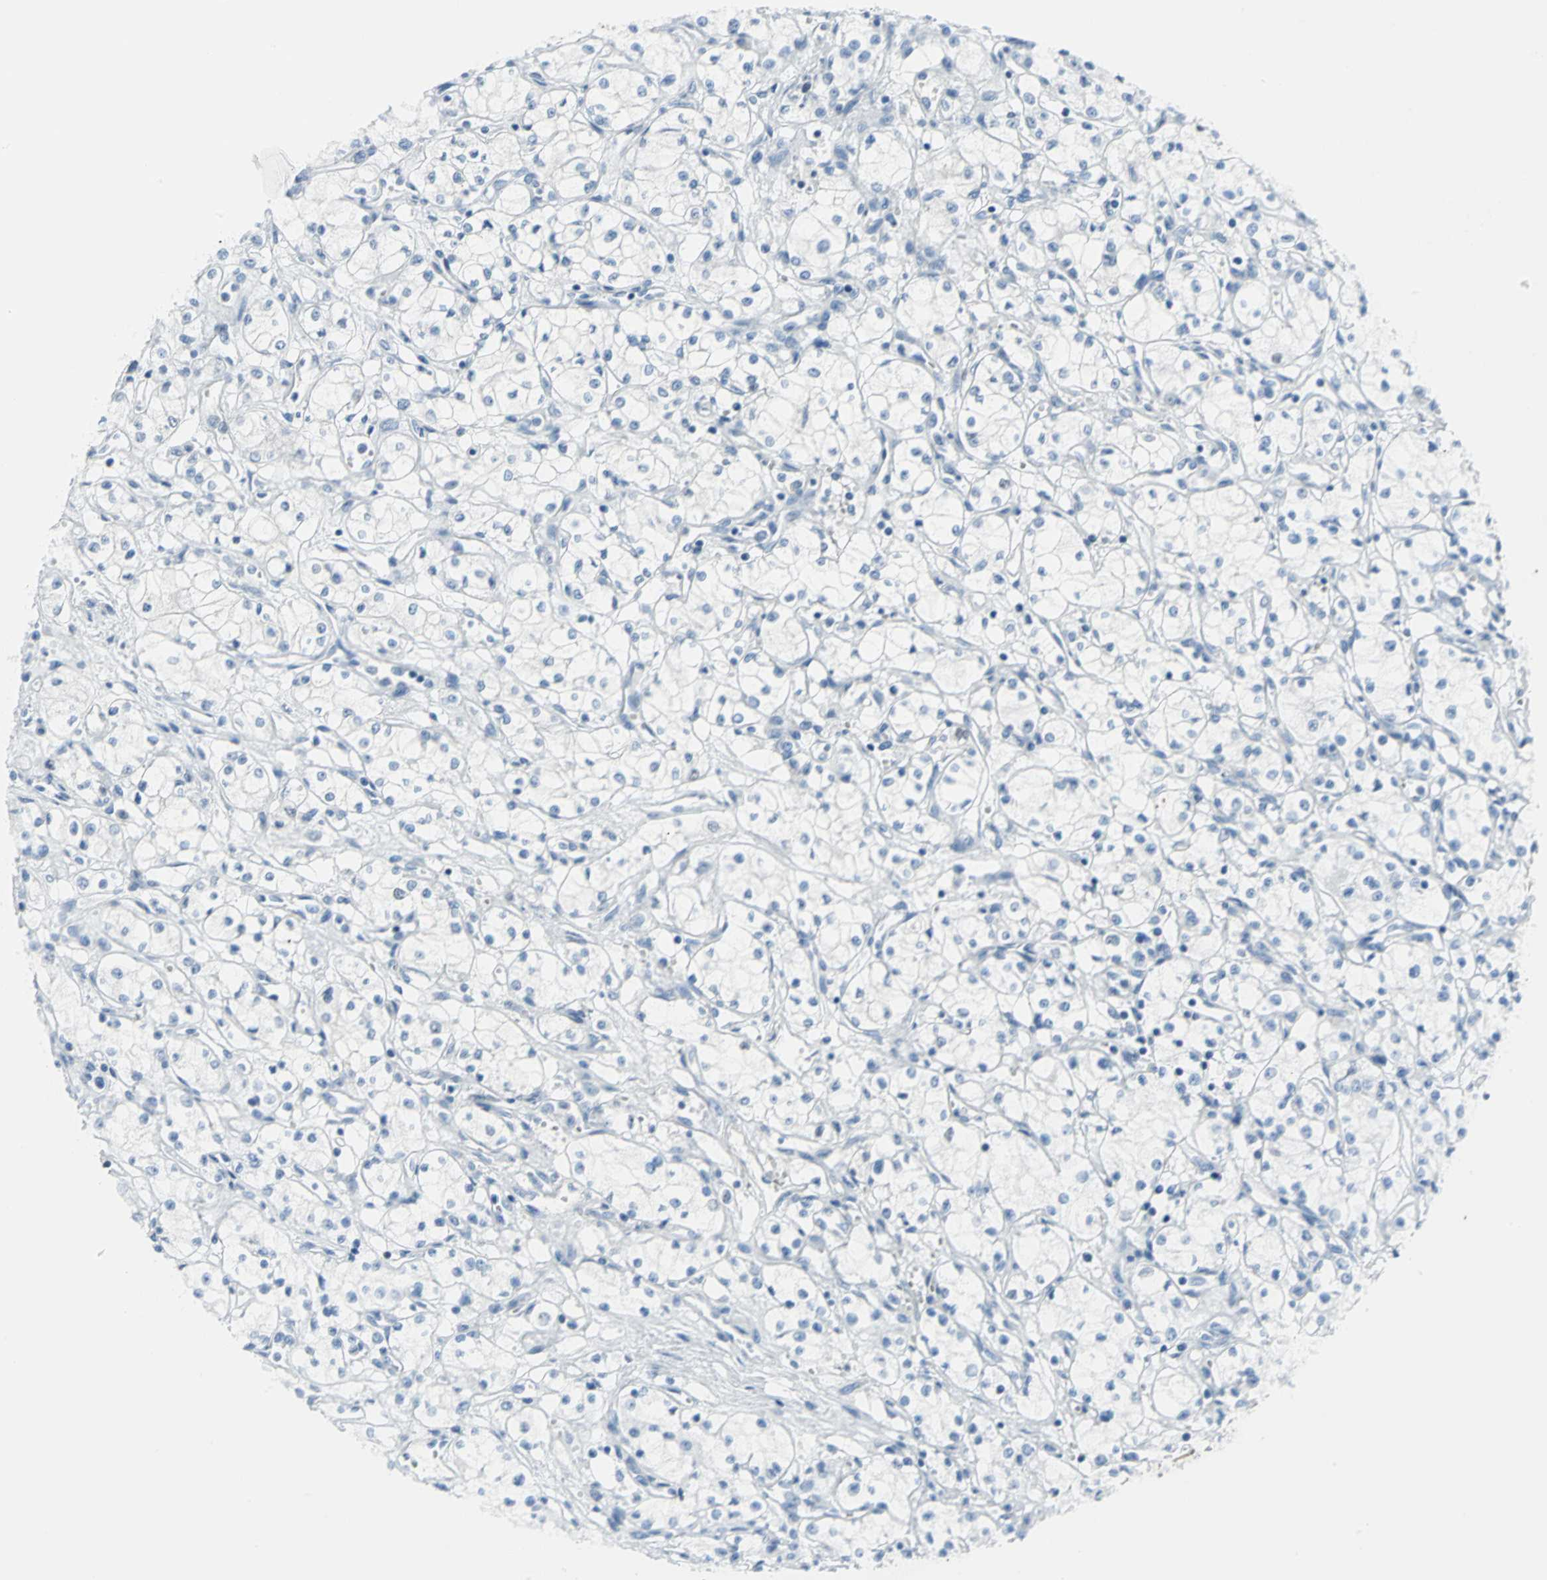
{"staining": {"intensity": "negative", "quantity": "none", "location": "none"}, "tissue": "renal cancer", "cell_type": "Tumor cells", "image_type": "cancer", "snomed": [{"axis": "morphology", "description": "Normal tissue, NOS"}, {"axis": "morphology", "description": "Adenocarcinoma, NOS"}, {"axis": "topography", "description": "Kidney"}], "caption": "An immunohistochemistry (IHC) image of renal adenocarcinoma is shown. There is no staining in tumor cells of renal adenocarcinoma.", "gene": "MCM3", "patient": {"sex": "male", "age": 59}}